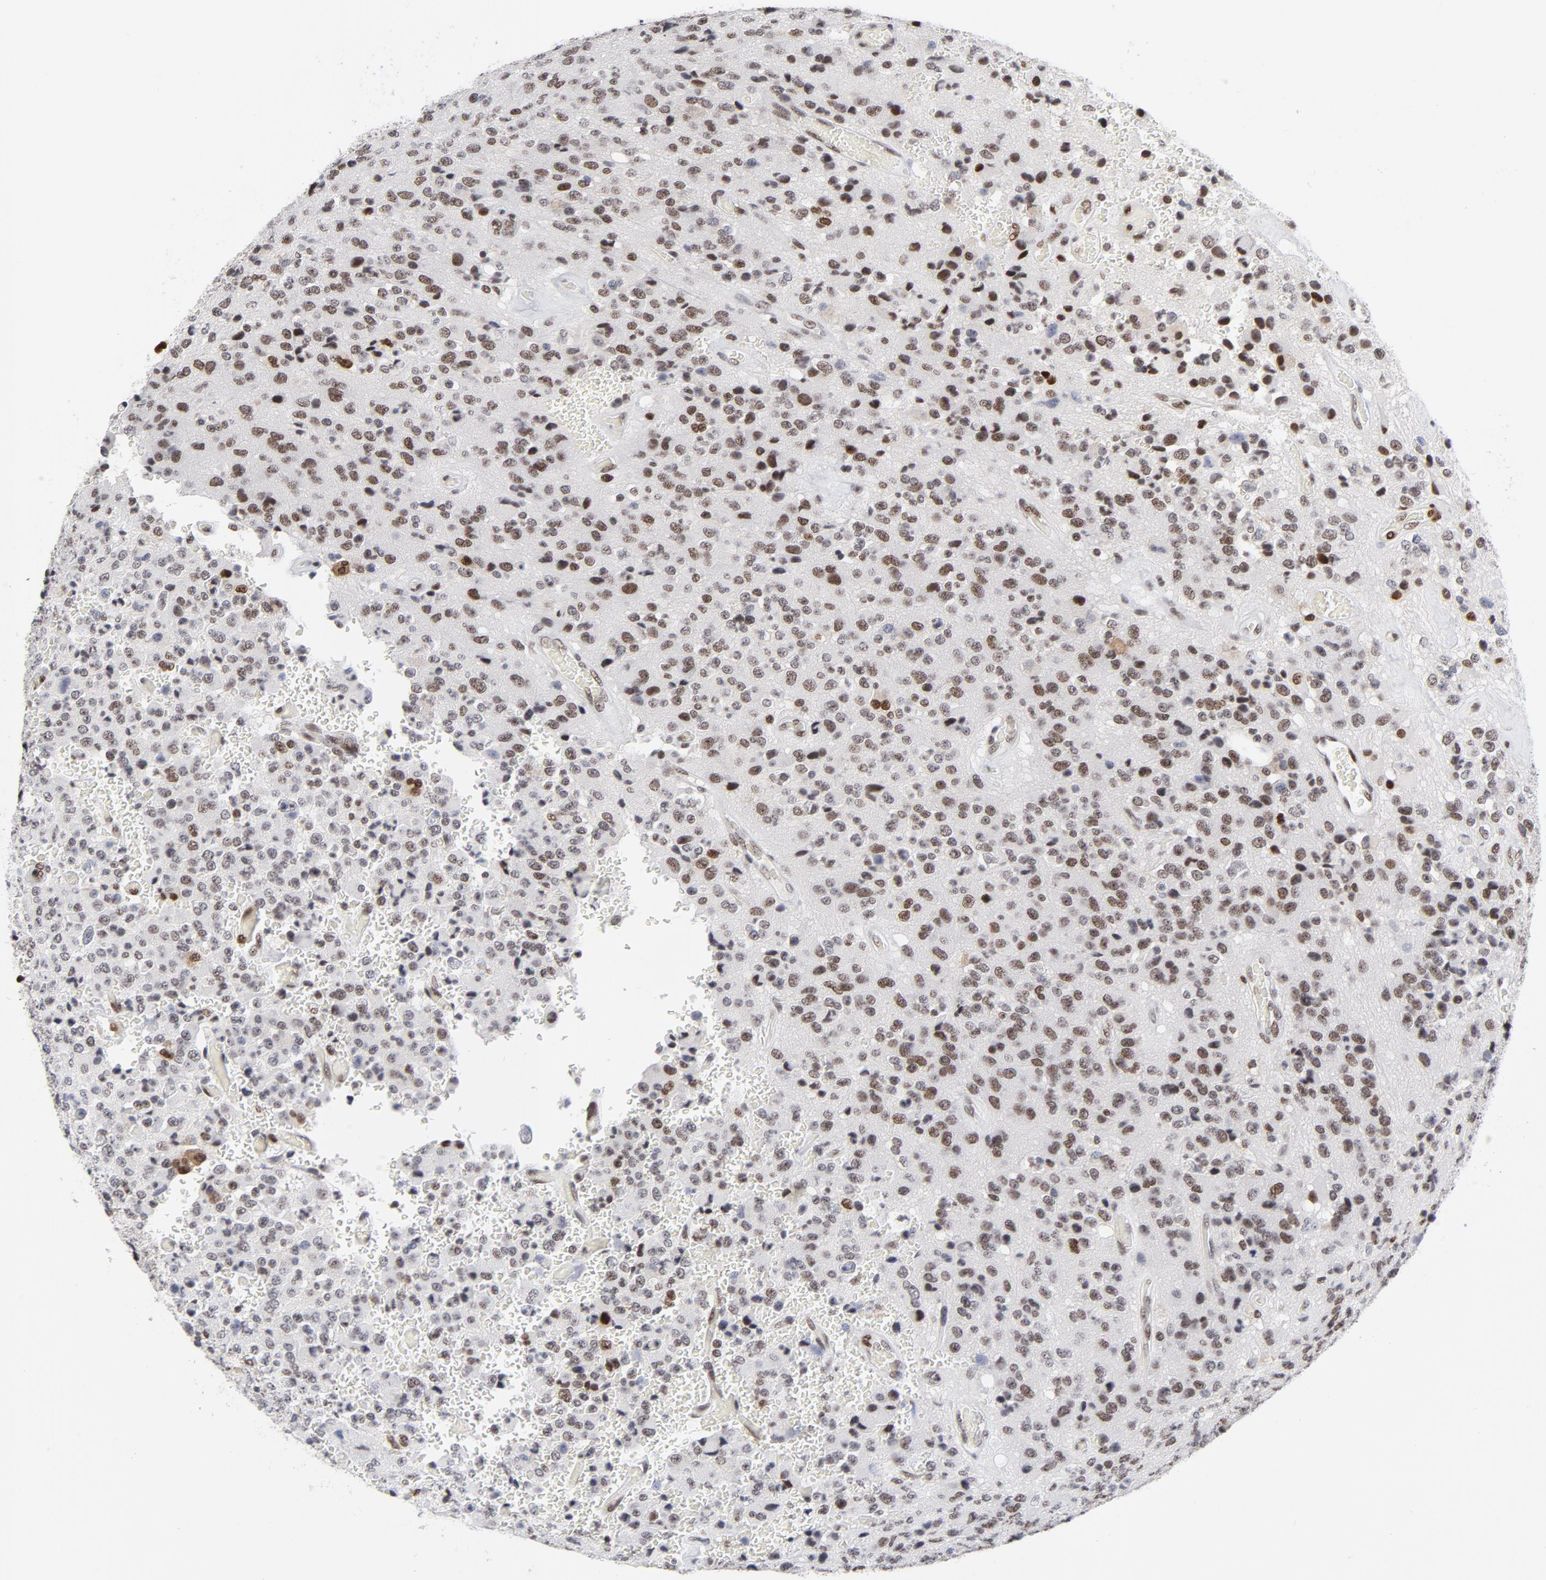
{"staining": {"intensity": "weak", "quantity": "25%-75%", "location": "nuclear"}, "tissue": "glioma", "cell_type": "Tumor cells", "image_type": "cancer", "snomed": [{"axis": "morphology", "description": "Glioma, malignant, High grade"}, {"axis": "topography", "description": "pancreas cauda"}], "caption": "Human malignant glioma (high-grade) stained for a protein (brown) reveals weak nuclear positive positivity in about 25%-75% of tumor cells.", "gene": "RFC4", "patient": {"sex": "male", "age": 60}}